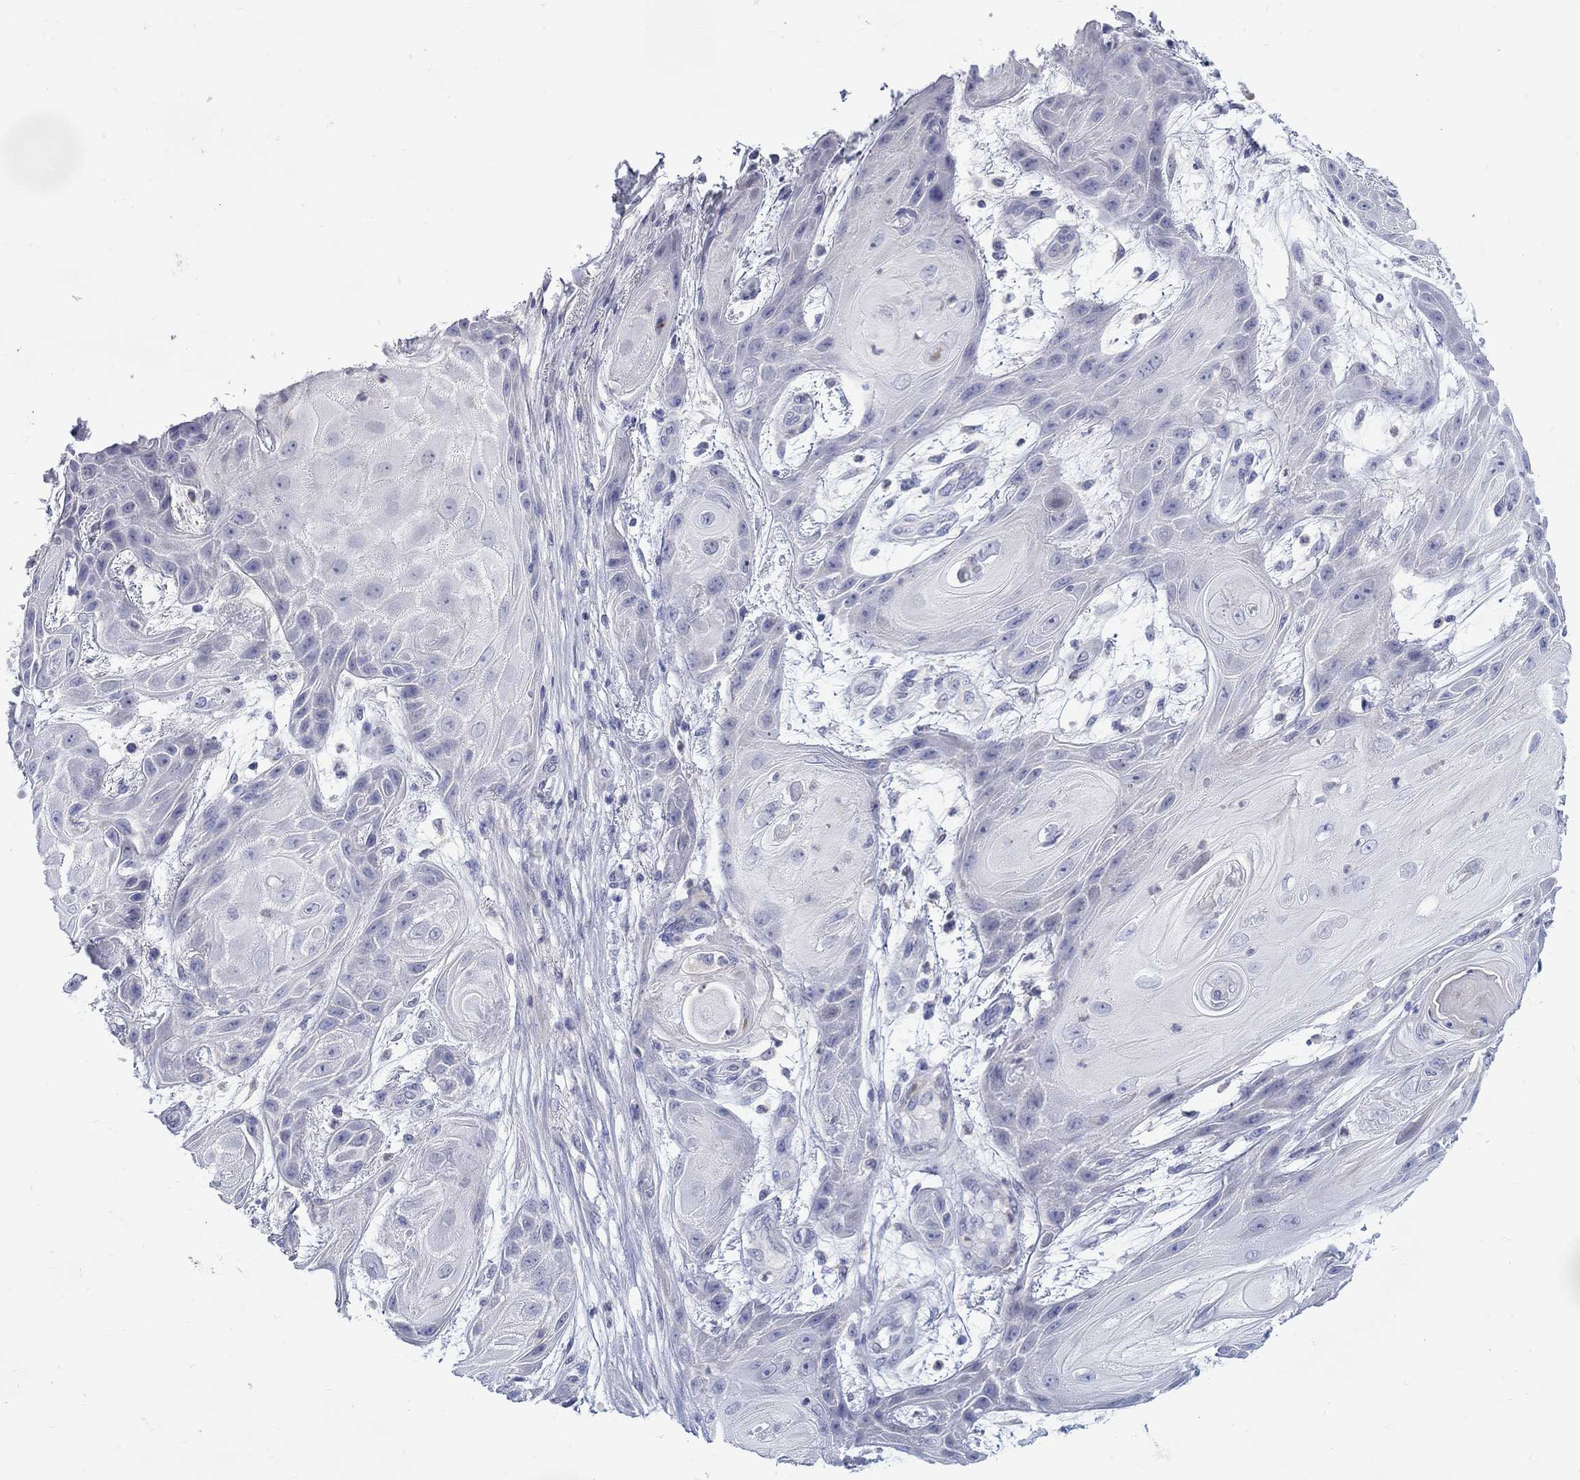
{"staining": {"intensity": "negative", "quantity": "none", "location": "none"}, "tissue": "skin cancer", "cell_type": "Tumor cells", "image_type": "cancer", "snomed": [{"axis": "morphology", "description": "Squamous cell carcinoma, NOS"}, {"axis": "topography", "description": "Skin"}], "caption": "Immunohistochemistry (IHC) micrograph of human squamous cell carcinoma (skin) stained for a protein (brown), which exhibits no positivity in tumor cells.", "gene": "ABCA4", "patient": {"sex": "male", "age": 62}}